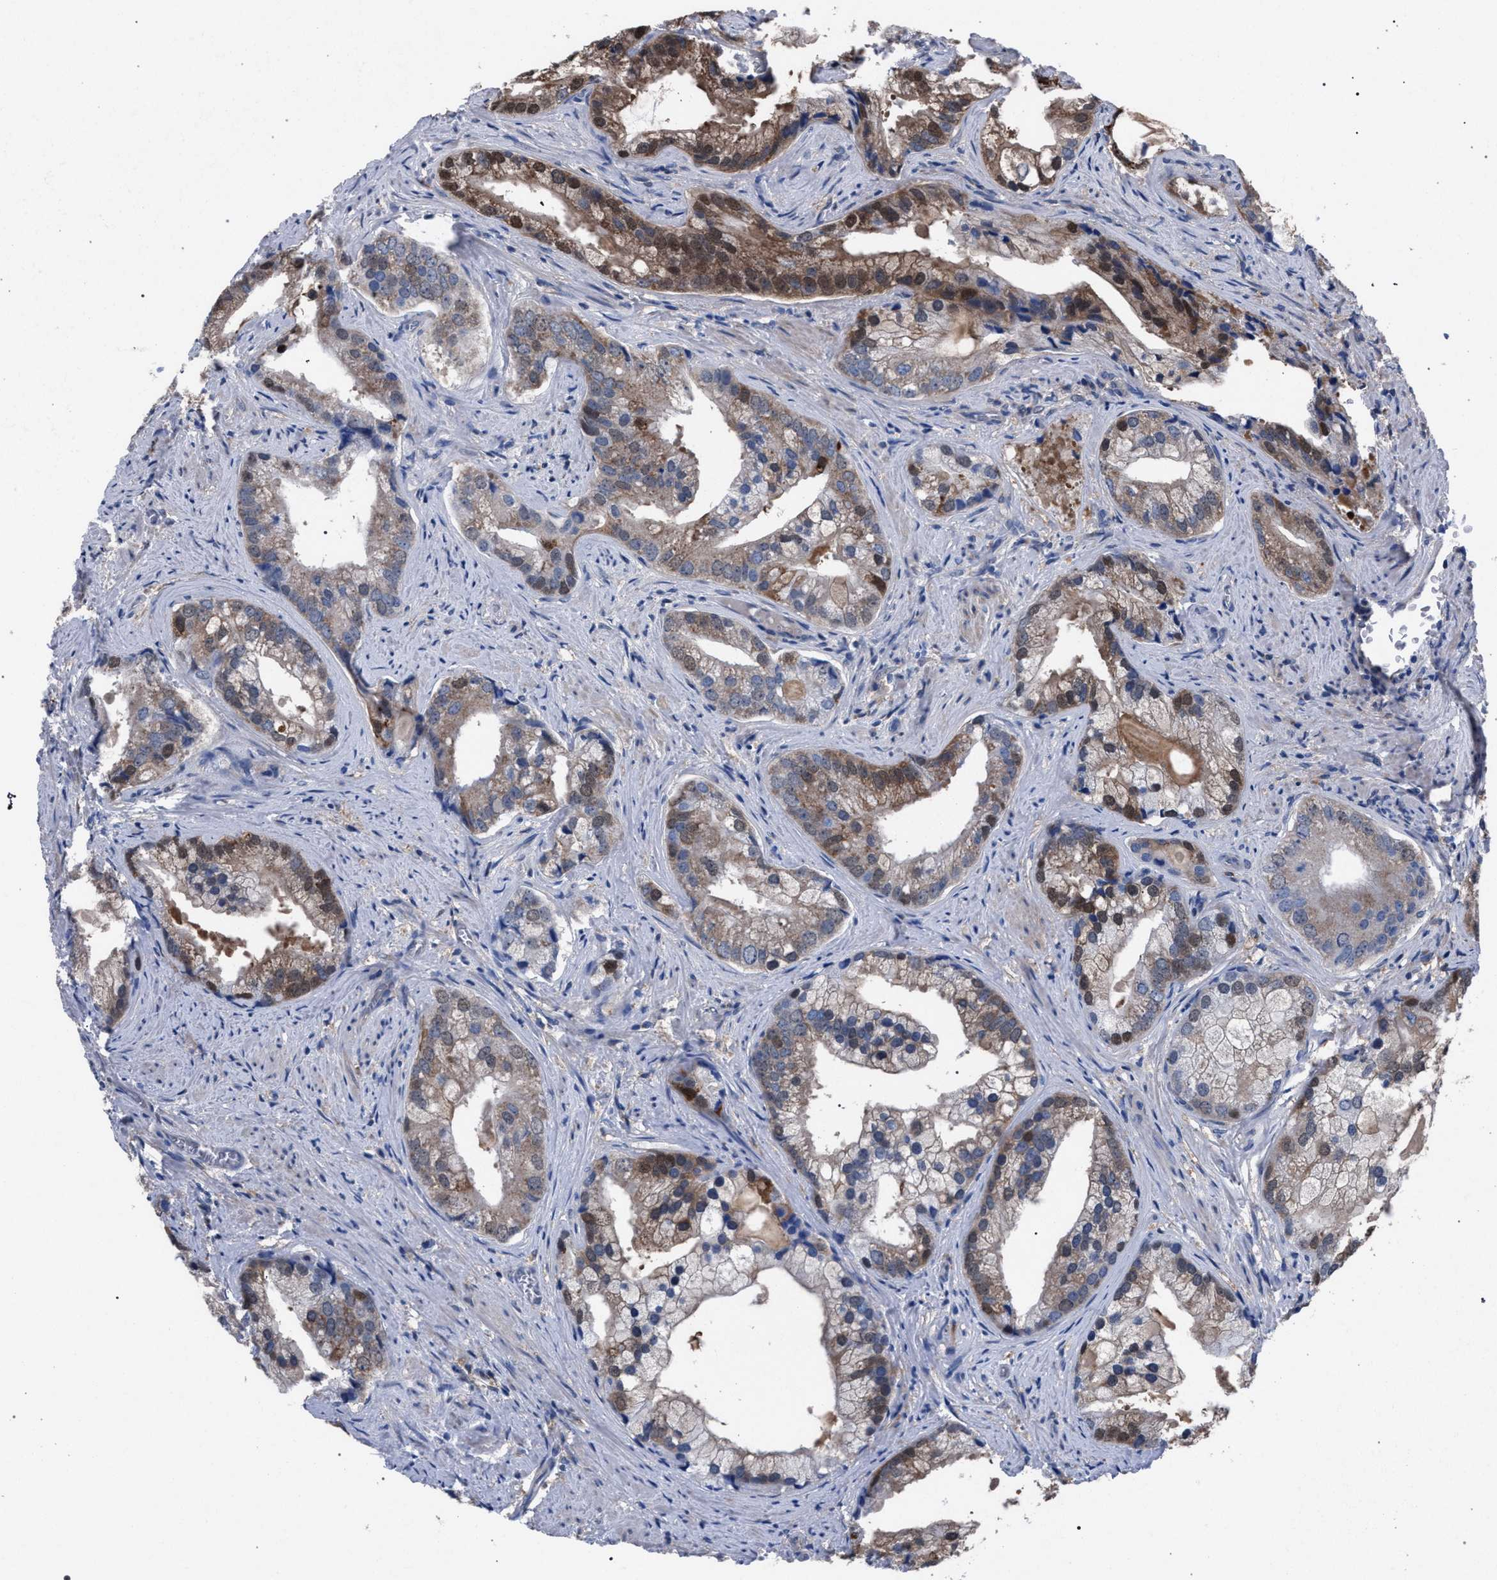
{"staining": {"intensity": "weak", "quantity": ">75%", "location": "cytoplasmic/membranous"}, "tissue": "prostate cancer", "cell_type": "Tumor cells", "image_type": "cancer", "snomed": [{"axis": "morphology", "description": "Adenocarcinoma, Low grade"}, {"axis": "topography", "description": "Prostate"}], "caption": "Weak cytoplasmic/membranous staining is present in about >75% of tumor cells in prostate adenocarcinoma (low-grade).", "gene": "CRYZ", "patient": {"sex": "male", "age": 71}}